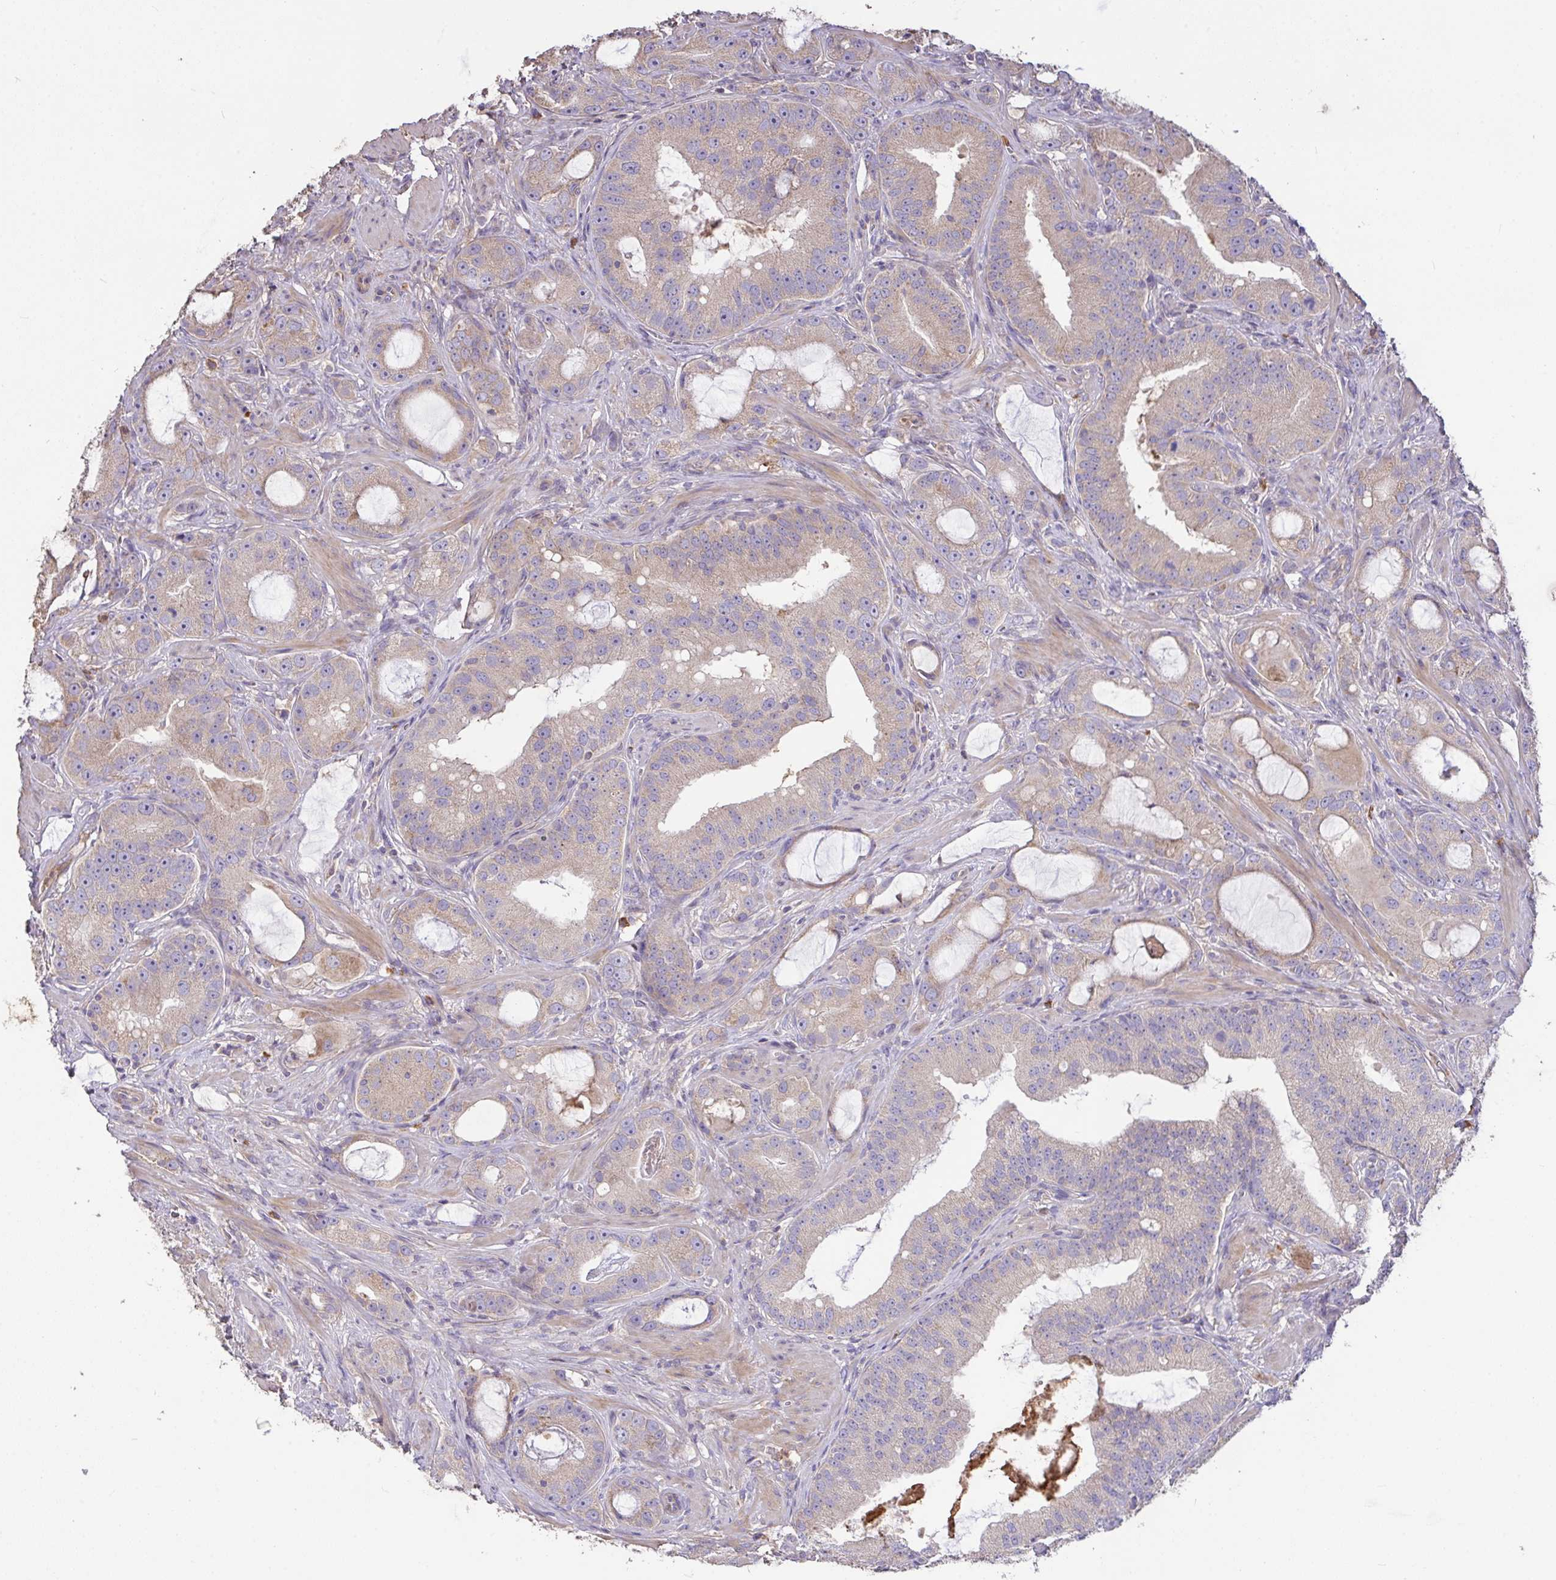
{"staining": {"intensity": "weak", "quantity": "25%-75%", "location": "cytoplasmic/membranous"}, "tissue": "prostate cancer", "cell_type": "Tumor cells", "image_type": "cancer", "snomed": [{"axis": "morphology", "description": "Adenocarcinoma, High grade"}, {"axis": "topography", "description": "Prostate"}], "caption": "Prostate cancer tissue exhibits weak cytoplasmic/membranous positivity in about 25%-75% of tumor cells", "gene": "FCER1A", "patient": {"sex": "male", "age": 65}}